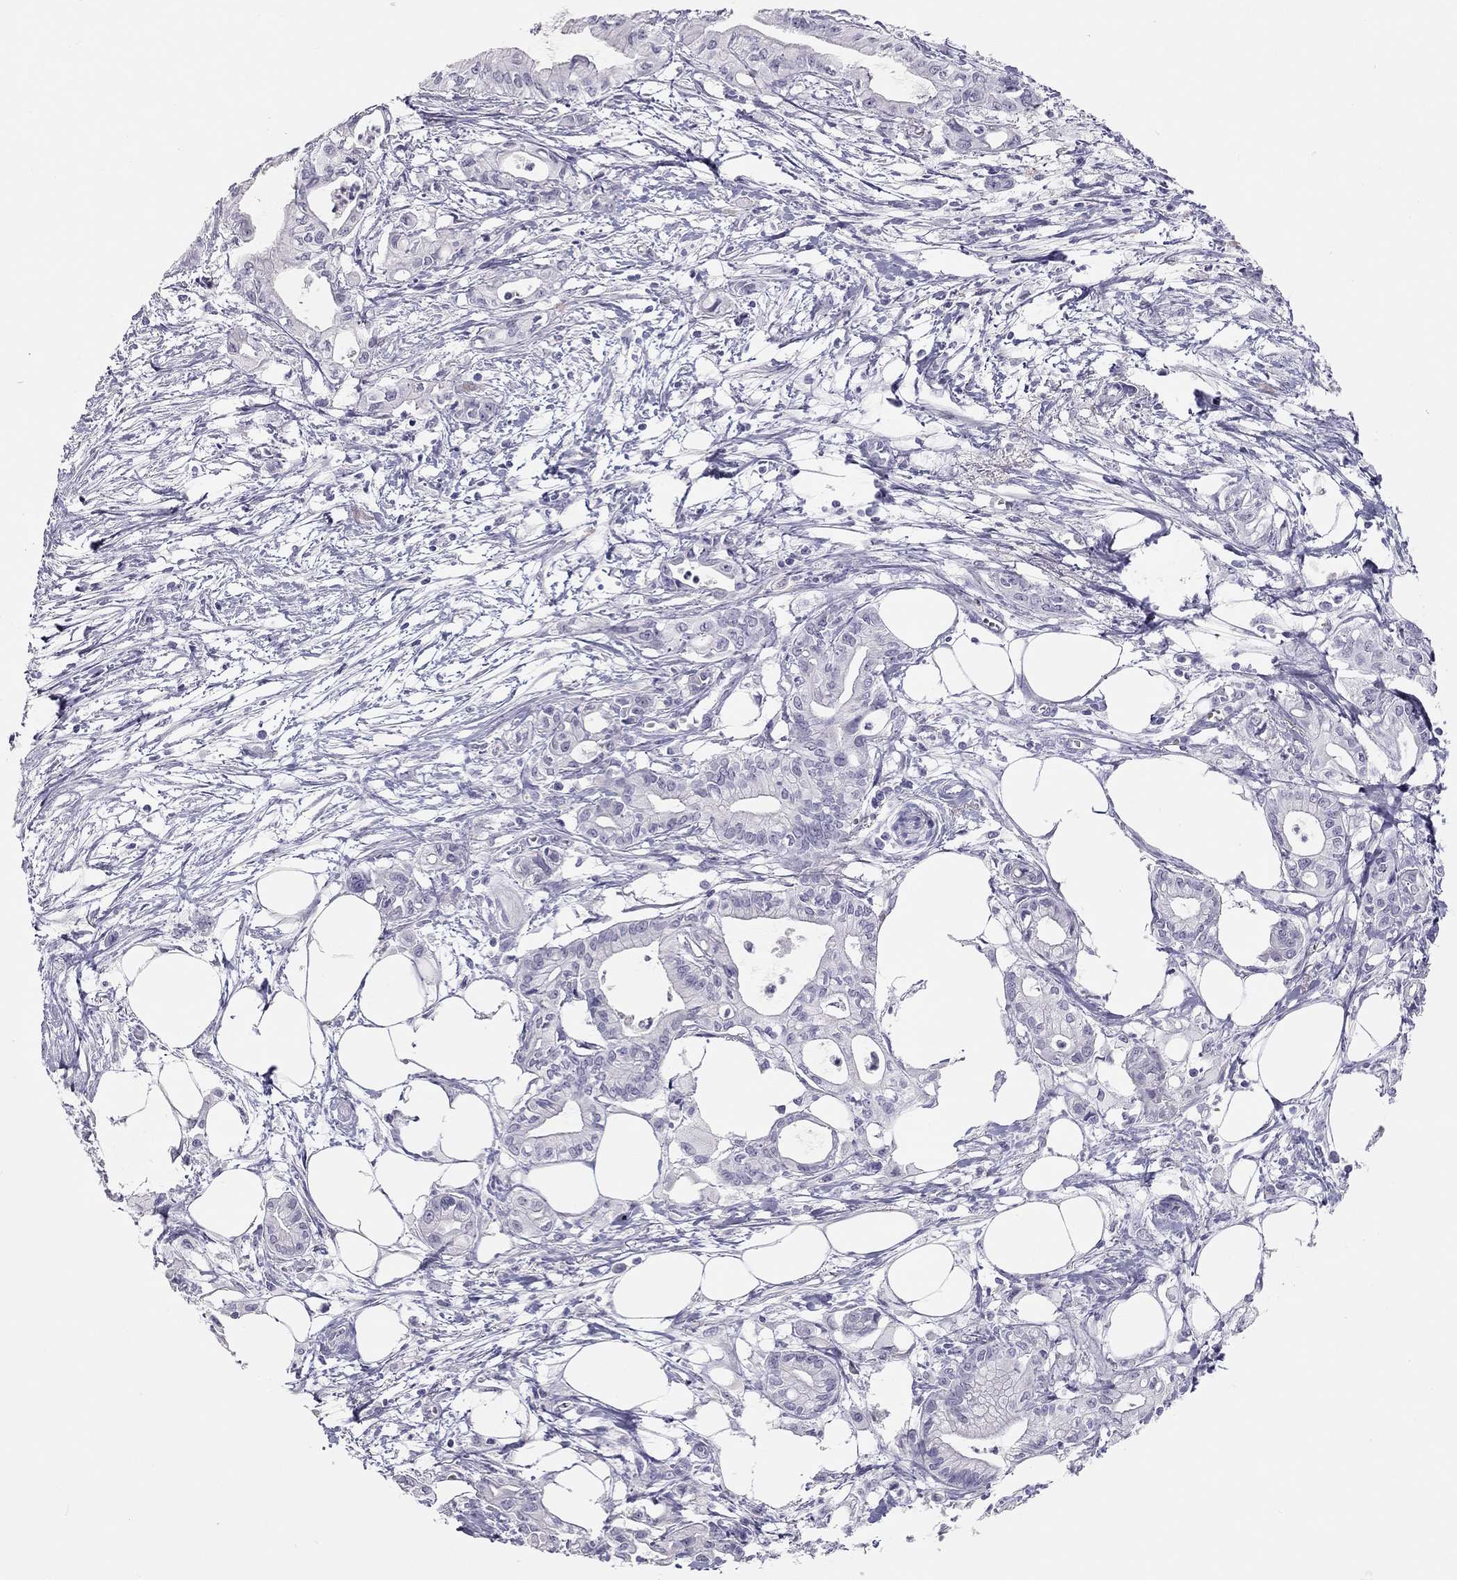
{"staining": {"intensity": "negative", "quantity": "none", "location": "none"}, "tissue": "pancreatic cancer", "cell_type": "Tumor cells", "image_type": "cancer", "snomed": [{"axis": "morphology", "description": "Adenocarcinoma, NOS"}, {"axis": "topography", "description": "Pancreas"}], "caption": "IHC histopathology image of neoplastic tissue: human adenocarcinoma (pancreatic) stained with DAB (3,3'-diaminobenzidine) demonstrates no significant protein positivity in tumor cells.", "gene": "SPATA12", "patient": {"sex": "male", "age": 71}}